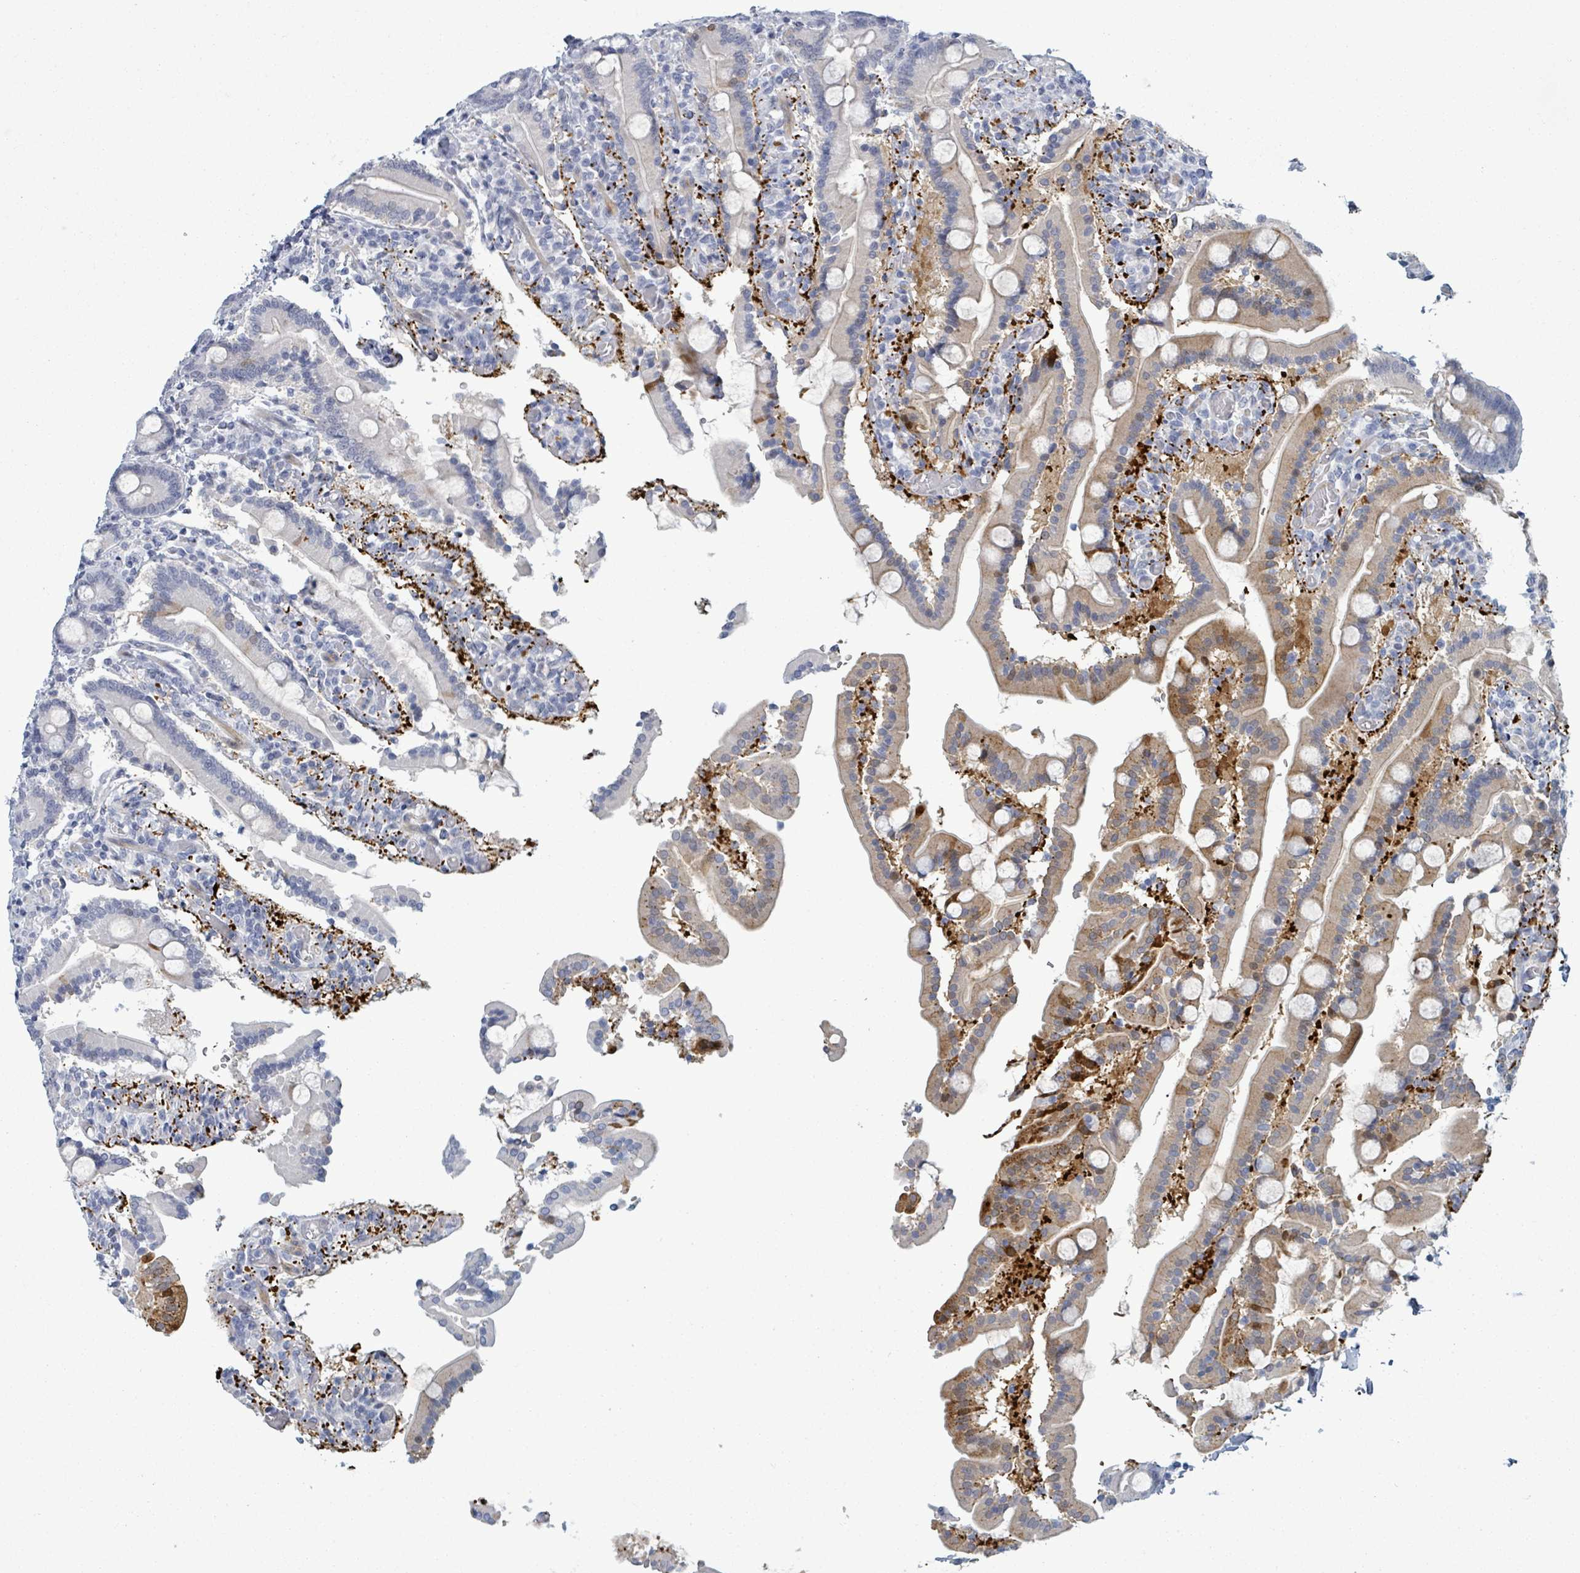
{"staining": {"intensity": "strong", "quantity": "<25%", "location": "cytoplasmic/membranous"}, "tissue": "duodenum", "cell_type": "Glandular cells", "image_type": "normal", "snomed": [{"axis": "morphology", "description": "Normal tissue, NOS"}, {"axis": "topography", "description": "Duodenum"}], "caption": "Immunohistochemical staining of normal human duodenum demonstrates <25% levels of strong cytoplasmic/membranous protein staining in about <25% of glandular cells.", "gene": "ZNF771", "patient": {"sex": "male", "age": 55}}